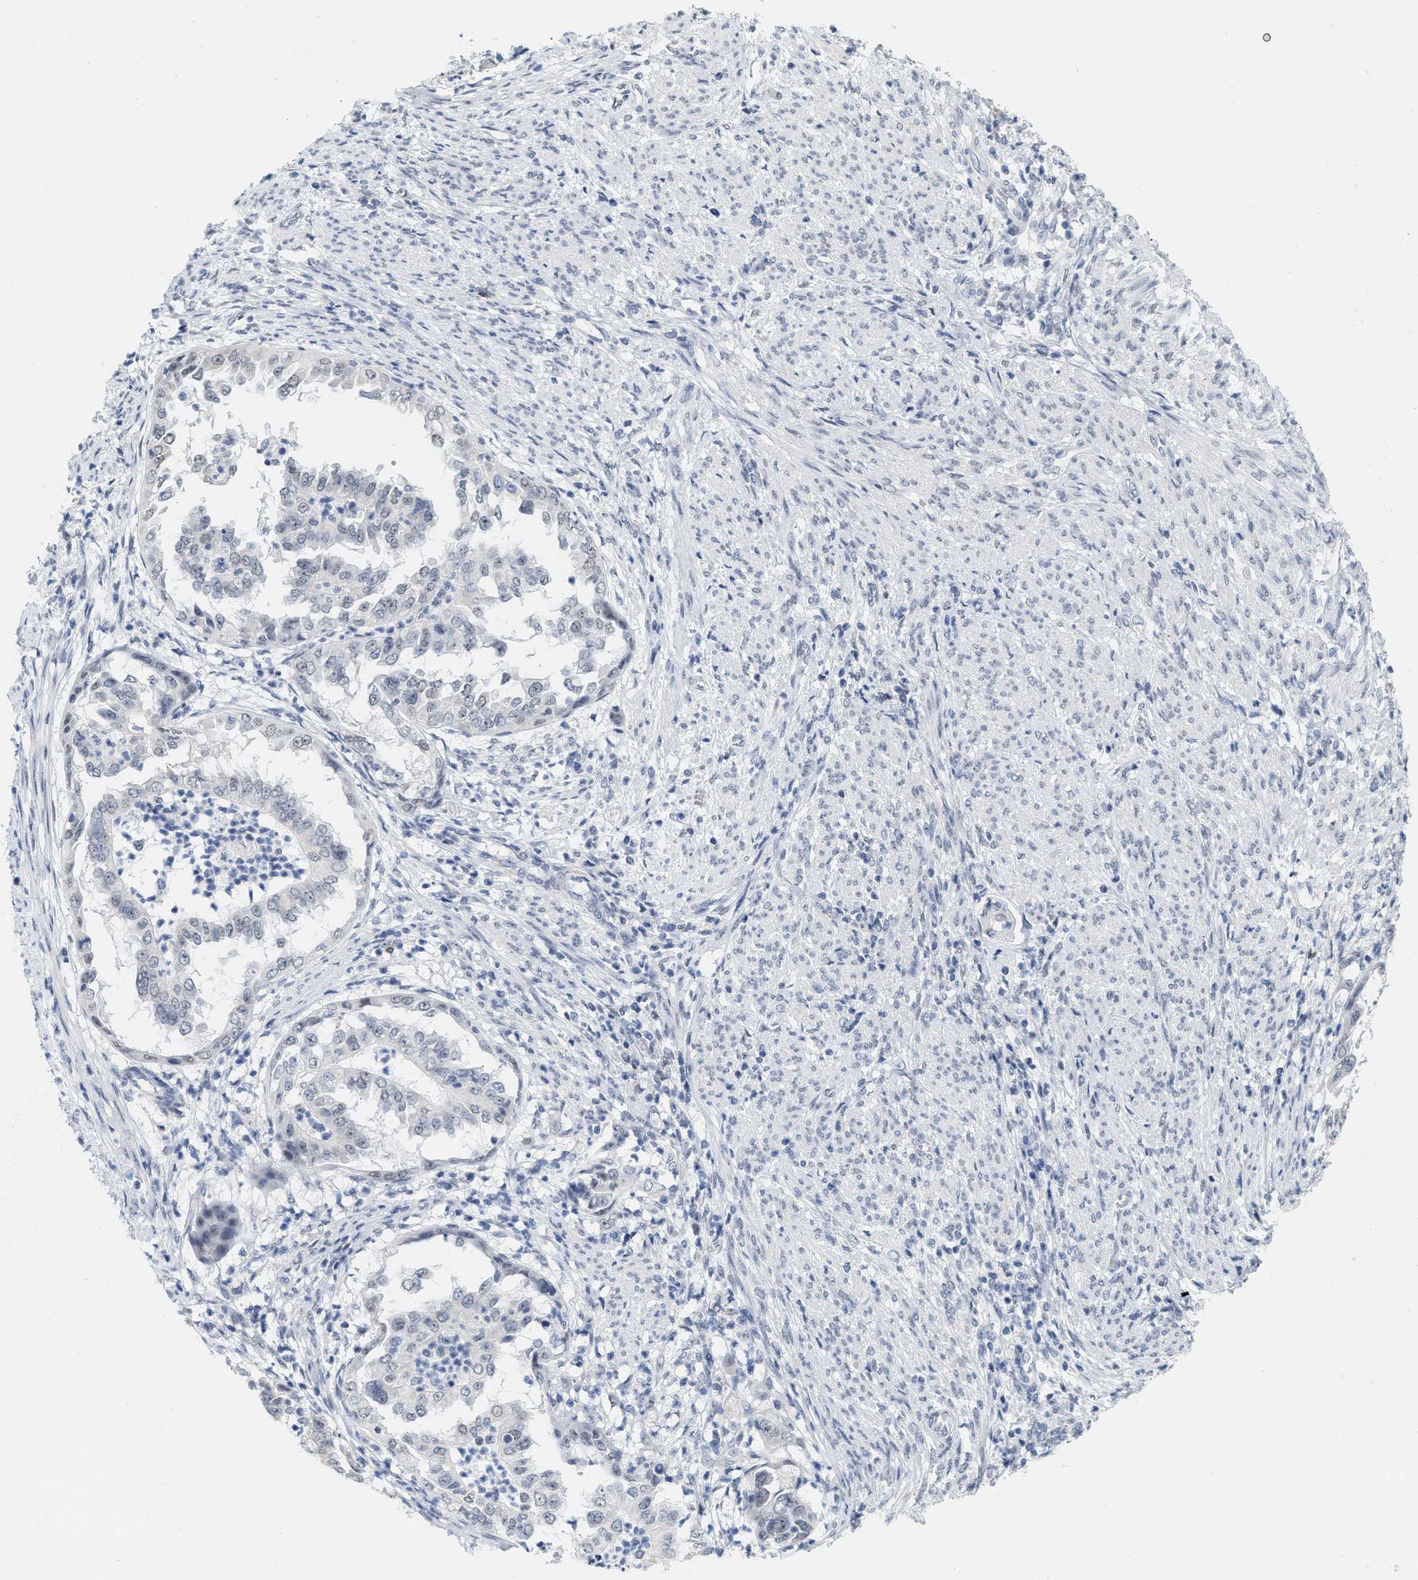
{"staining": {"intensity": "weak", "quantity": "<25%", "location": "nuclear"}, "tissue": "endometrial cancer", "cell_type": "Tumor cells", "image_type": "cancer", "snomed": [{"axis": "morphology", "description": "Adenocarcinoma, NOS"}, {"axis": "topography", "description": "Endometrium"}], "caption": "DAB immunohistochemical staining of human adenocarcinoma (endometrial) reveals no significant staining in tumor cells. (DAB immunohistochemistry visualized using brightfield microscopy, high magnification).", "gene": "XIRP1", "patient": {"sex": "female", "age": 85}}